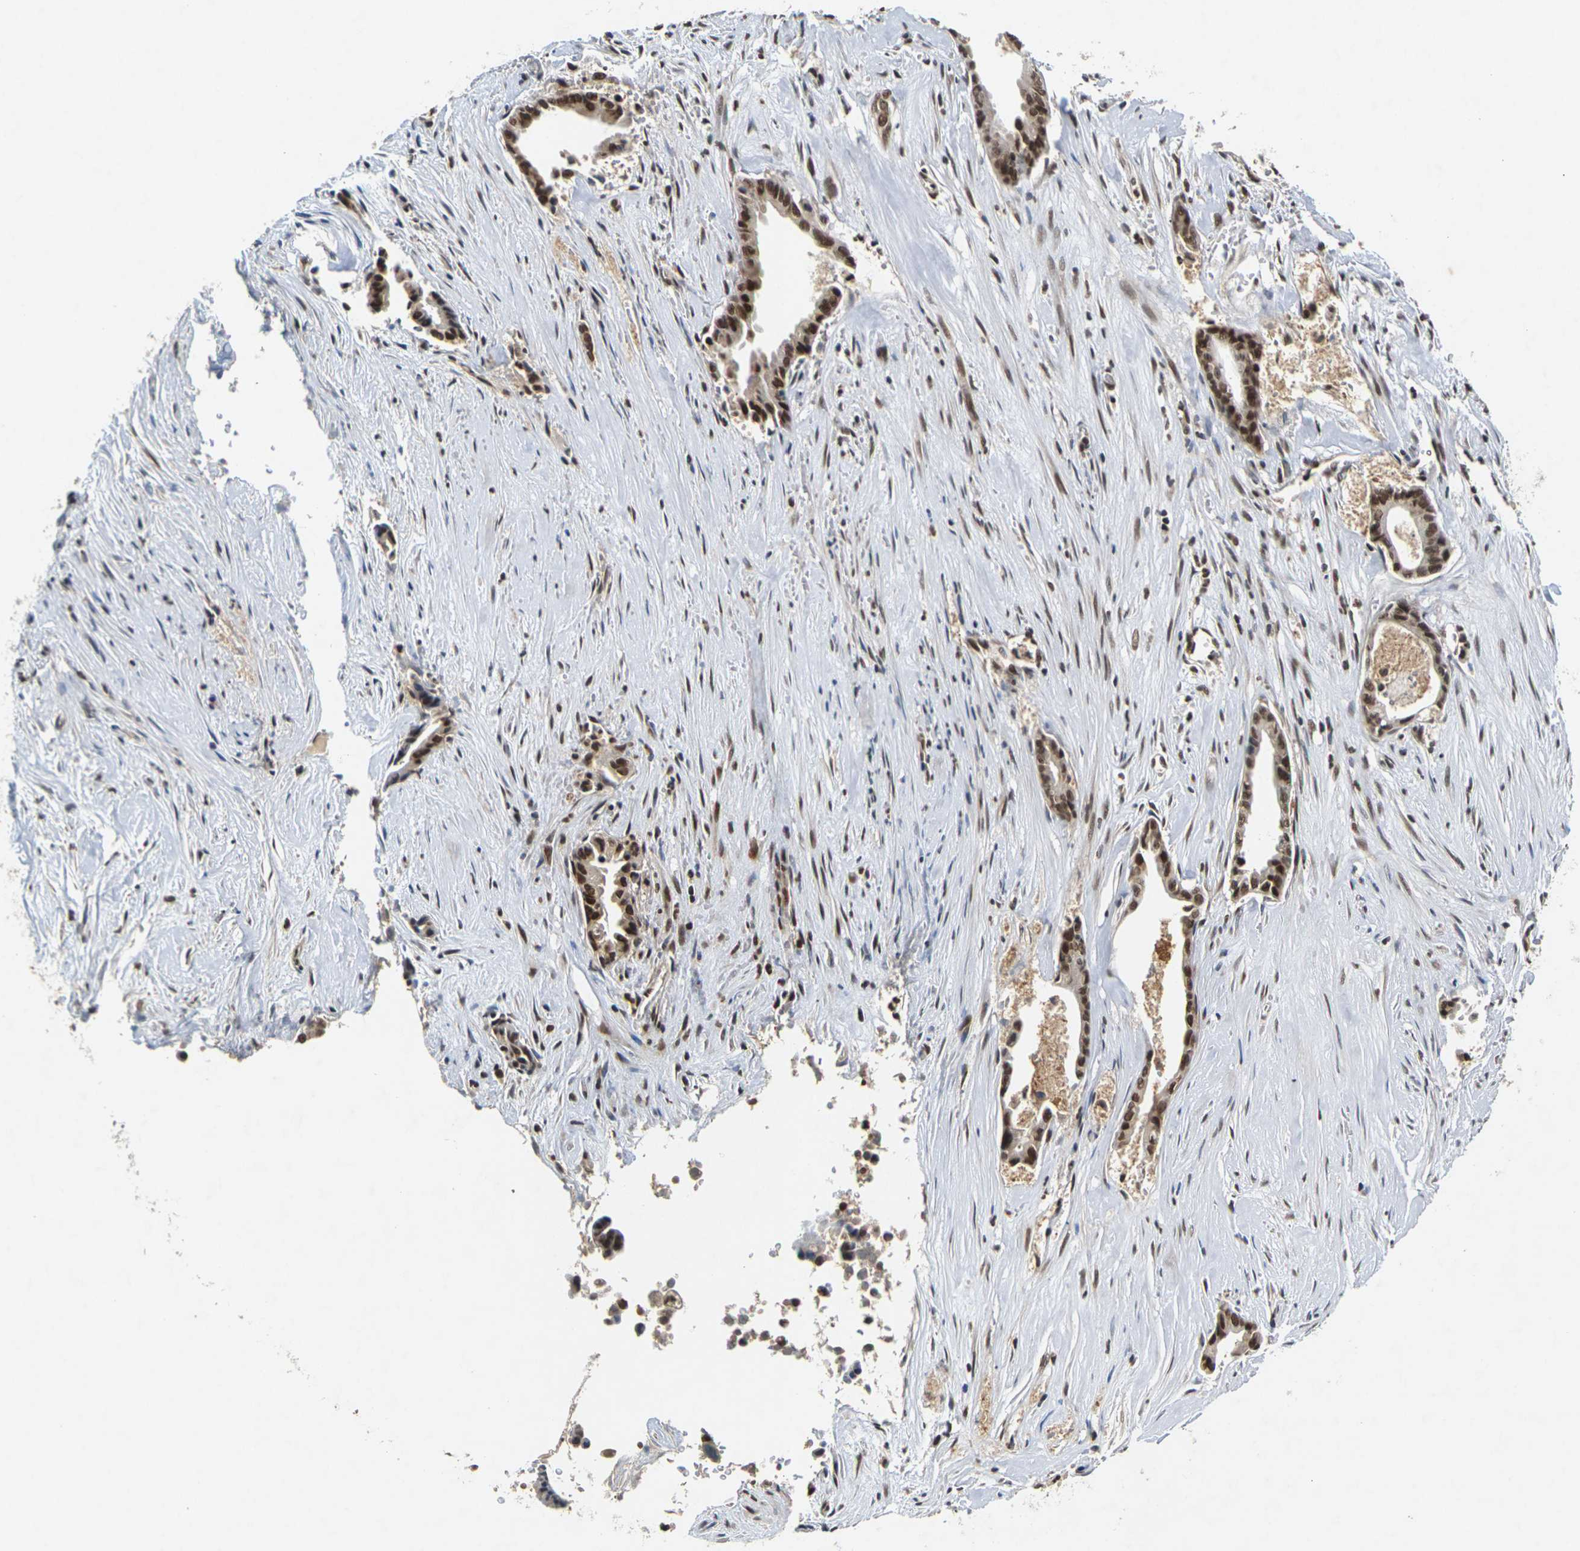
{"staining": {"intensity": "strong", "quantity": ">75%", "location": "nuclear"}, "tissue": "liver cancer", "cell_type": "Tumor cells", "image_type": "cancer", "snomed": [{"axis": "morphology", "description": "Cholangiocarcinoma"}, {"axis": "topography", "description": "Liver"}], "caption": "The image reveals a brown stain indicating the presence of a protein in the nuclear of tumor cells in liver cancer (cholangiocarcinoma).", "gene": "NELFA", "patient": {"sex": "female", "age": 55}}